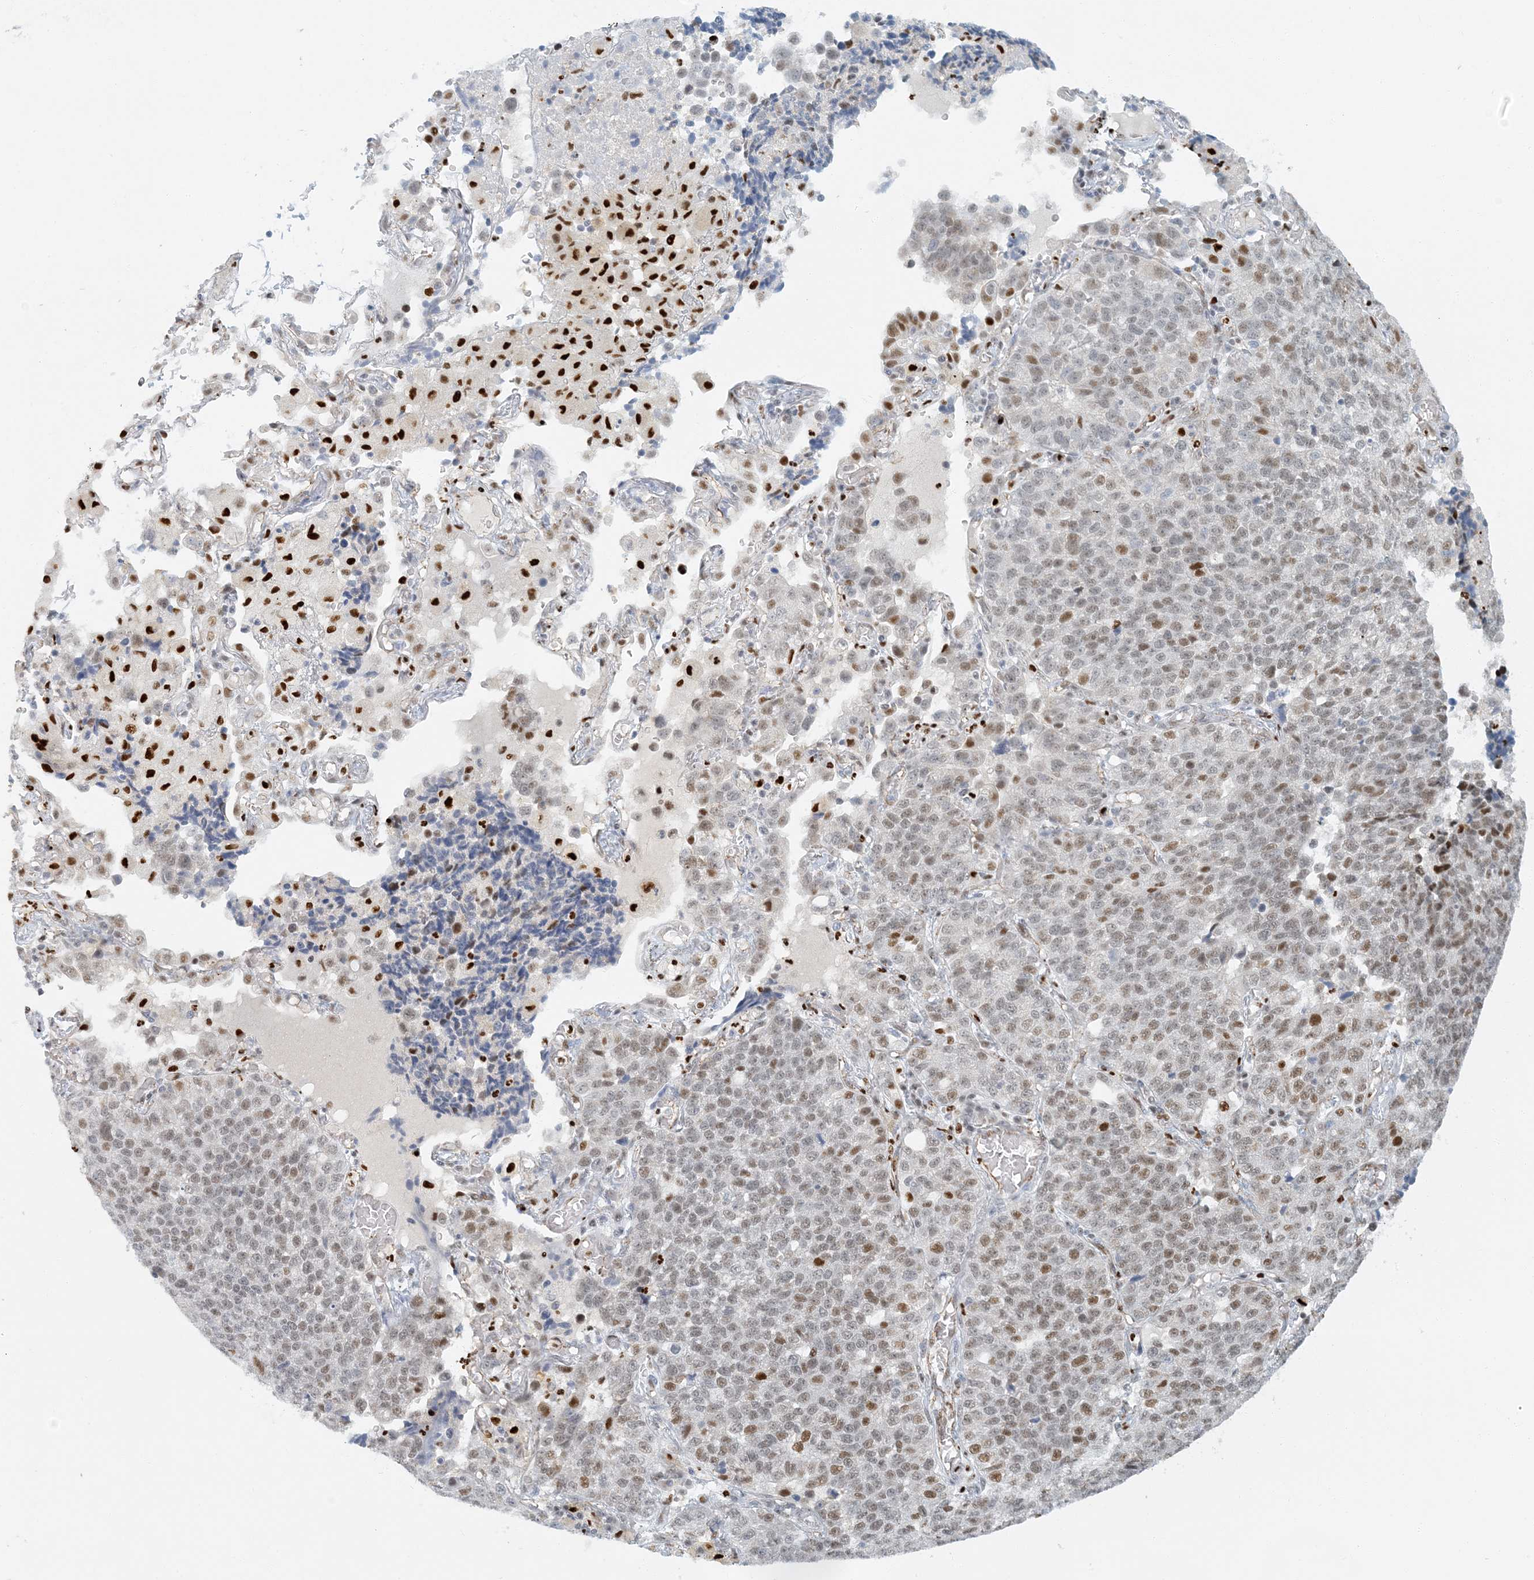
{"staining": {"intensity": "weak", "quantity": ">75%", "location": "nuclear"}, "tissue": "lung cancer", "cell_type": "Tumor cells", "image_type": "cancer", "snomed": [{"axis": "morphology", "description": "Adenocarcinoma, NOS"}, {"axis": "topography", "description": "Lung"}], "caption": "Approximately >75% of tumor cells in lung adenocarcinoma exhibit weak nuclear protein expression as visualized by brown immunohistochemical staining.", "gene": "AK9", "patient": {"sex": "male", "age": 49}}